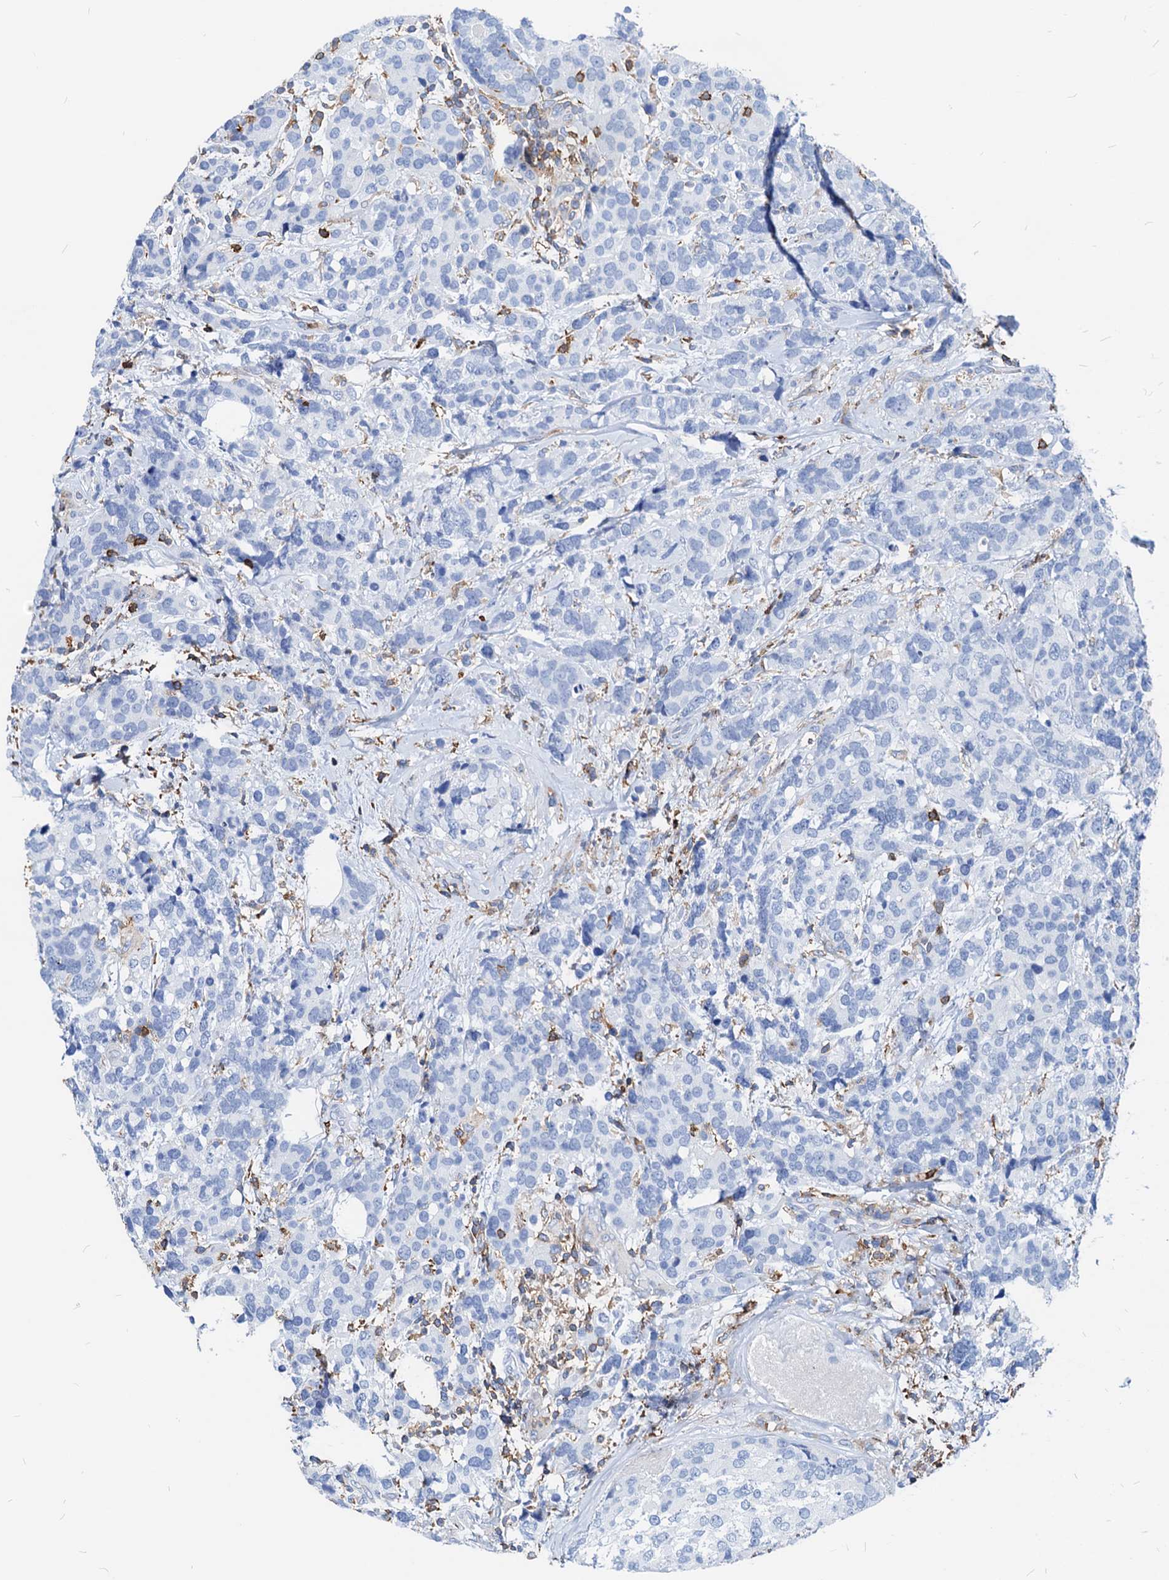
{"staining": {"intensity": "negative", "quantity": "none", "location": "none"}, "tissue": "breast cancer", "cell_type": "Tumor cells", "image_type": "cancer", "snomed": [{"axis": "morphology", "description": "Lobular carcinoma"}, {"axis": "topography", "description": "Breast"}], "caption": "A photomicrograph of human breast cancer is negative for staining in tumor cells.", "gene": "LCP2", "patient": {"sex": "female", "age": 59}}